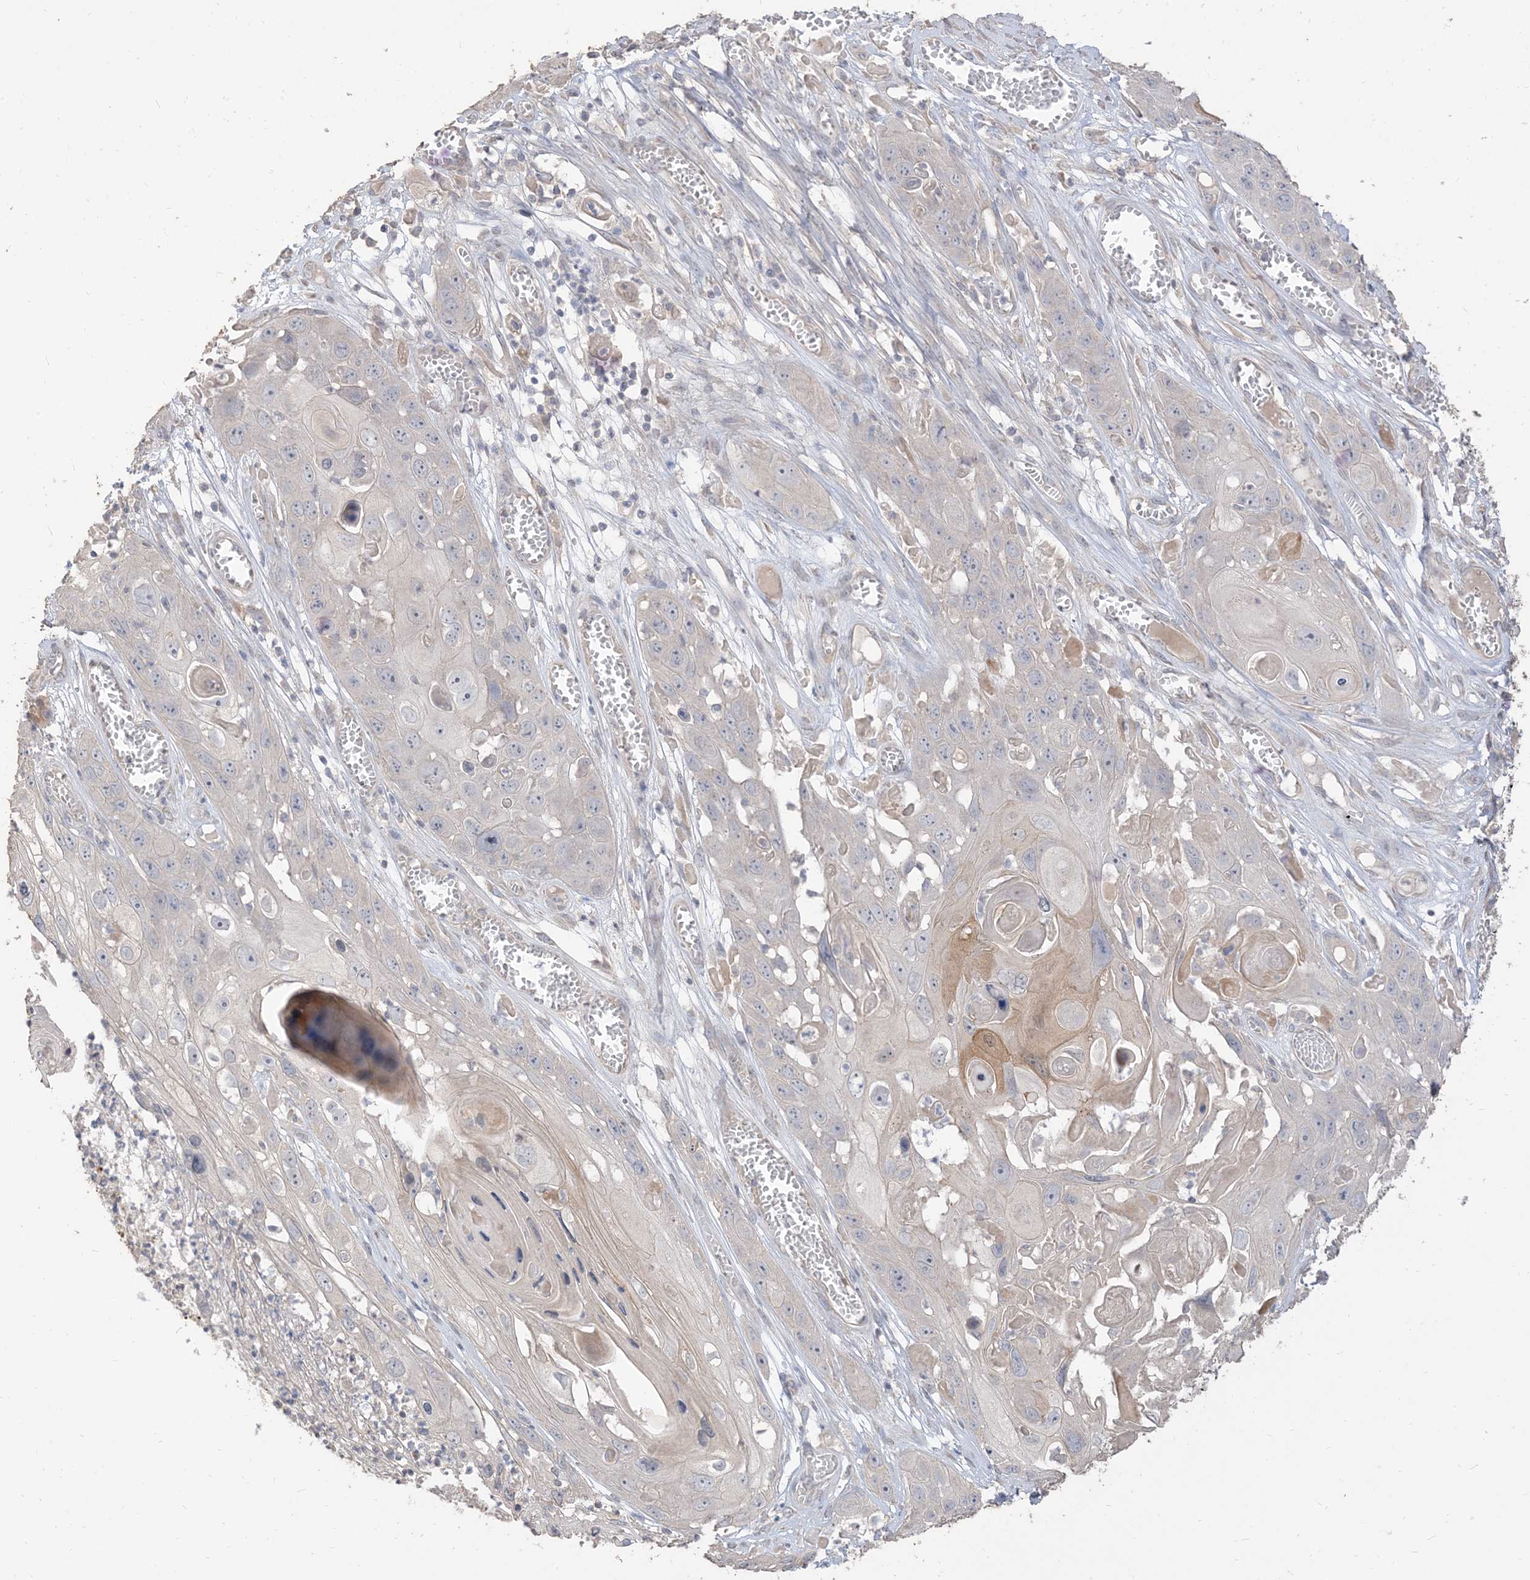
{"staining": {"intensity": "weak", "quantity": "<25%", "location": "cytoplasmic/membranous"}, "tissue": "skin cancer", "cell_type": "Tumor cells", "image_type": "cancer", "snomed": [{"axis": "morphology", "description": "Squamous cell carcinoma, NOS"}, {"axis": "topography", "description": "Skin"}], "caption": "IHC of human skin squamous cell carcinoma exhibits no positivity in tumor cells.", "gene": "RNF175", "patient": {"sex": "male", "age": 55}}